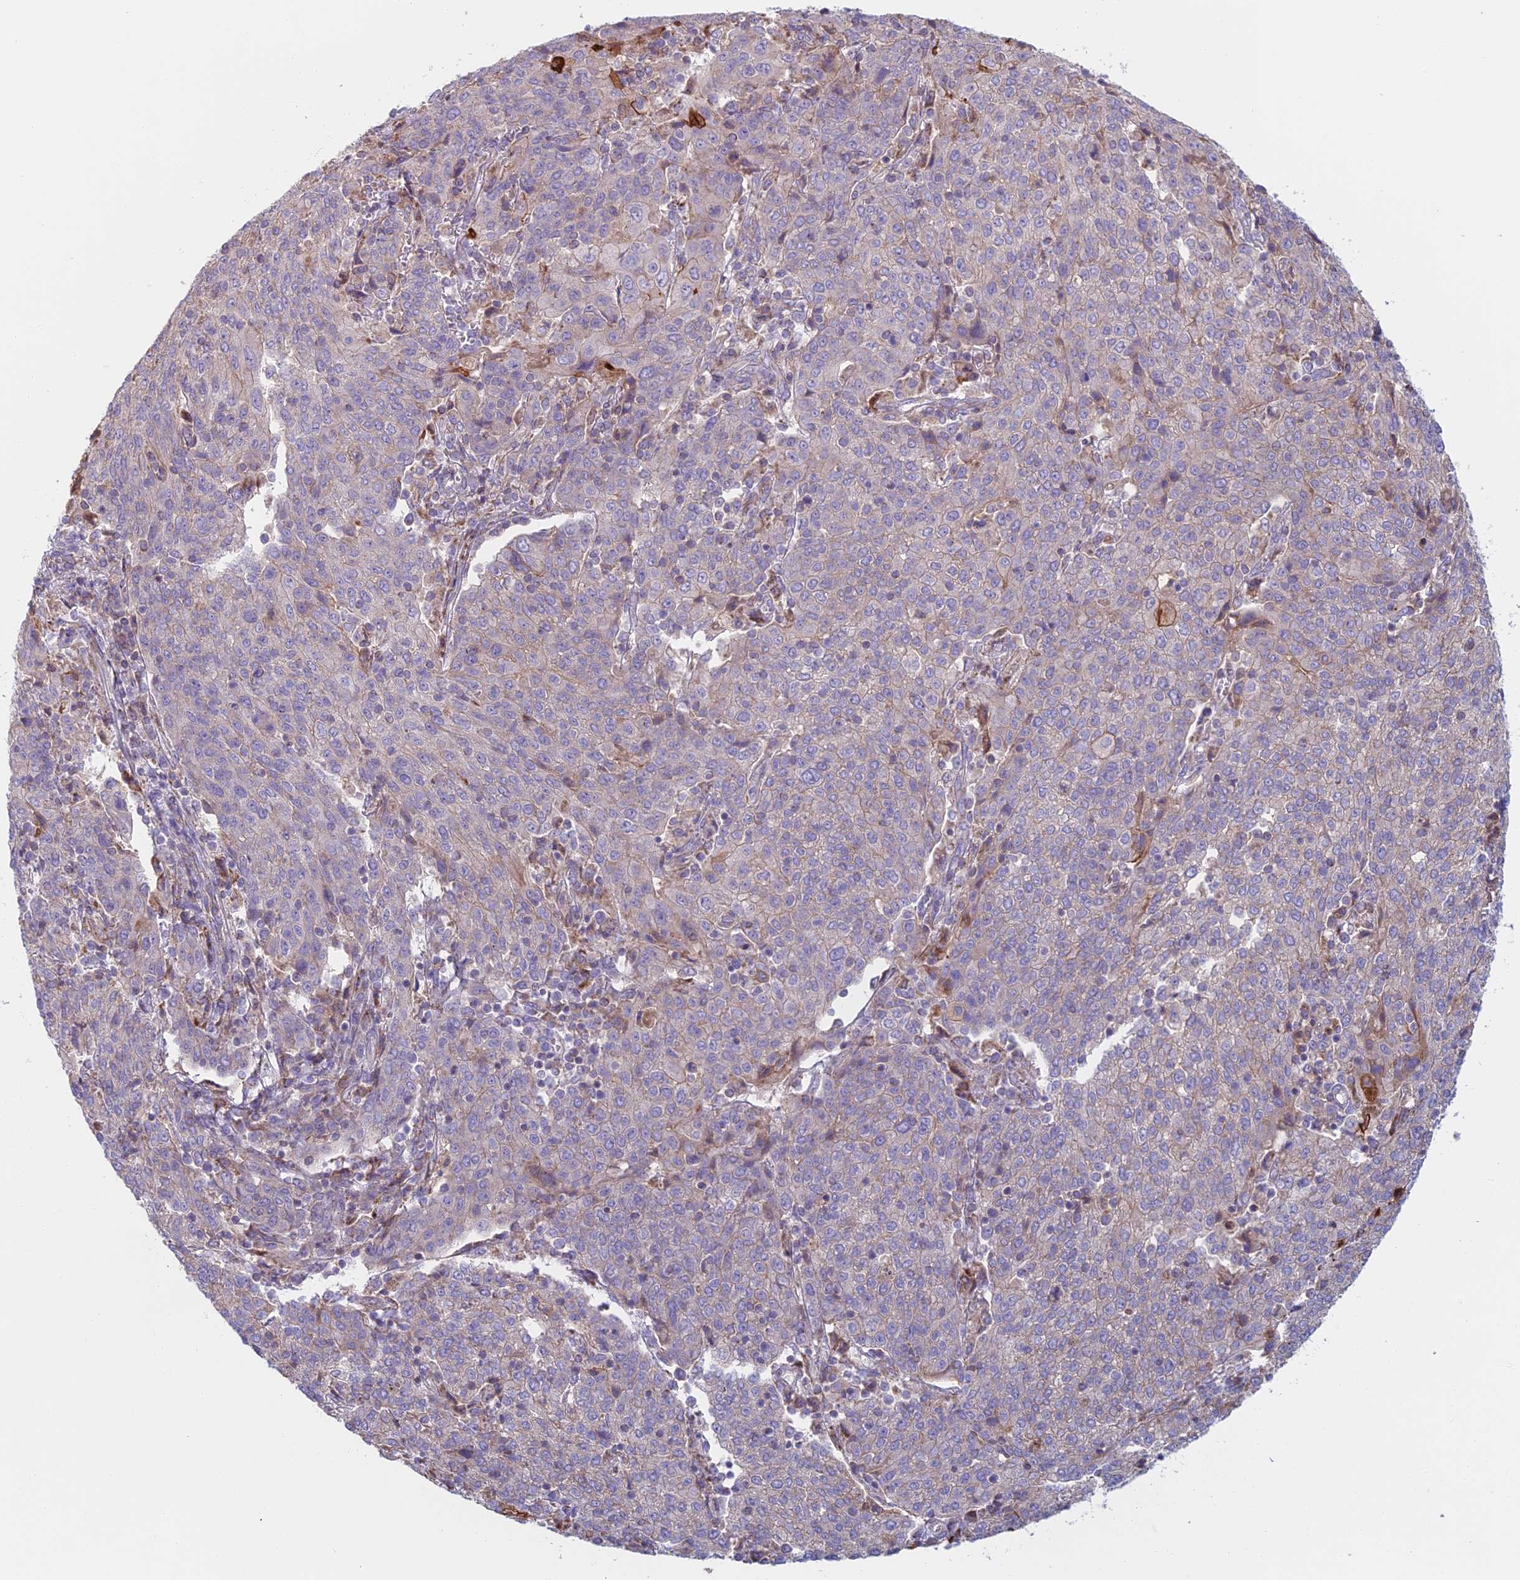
{"staining": {"intensity": "negative", "quantity": "none", "location": "none"}, "tissue": "cervical cancer", "cell_type": "Tumor cells", "image_type": "cancer", "snomed": [{"axis": "morphology", "description": "Squamous cell carcinoma, NOS"}, {"axis": "topography", "description": "Cervix"}], "caption": "This photomicrograph is of cervical cancer (squamous cell carcinoma) stained with immunohistochemistry to label a protein in brown with the nuclei are counter-stained blue. There is no positivity in tumor cells.", "gene": "IFTAP", "patient": {"sex": "female", "age": 67}}